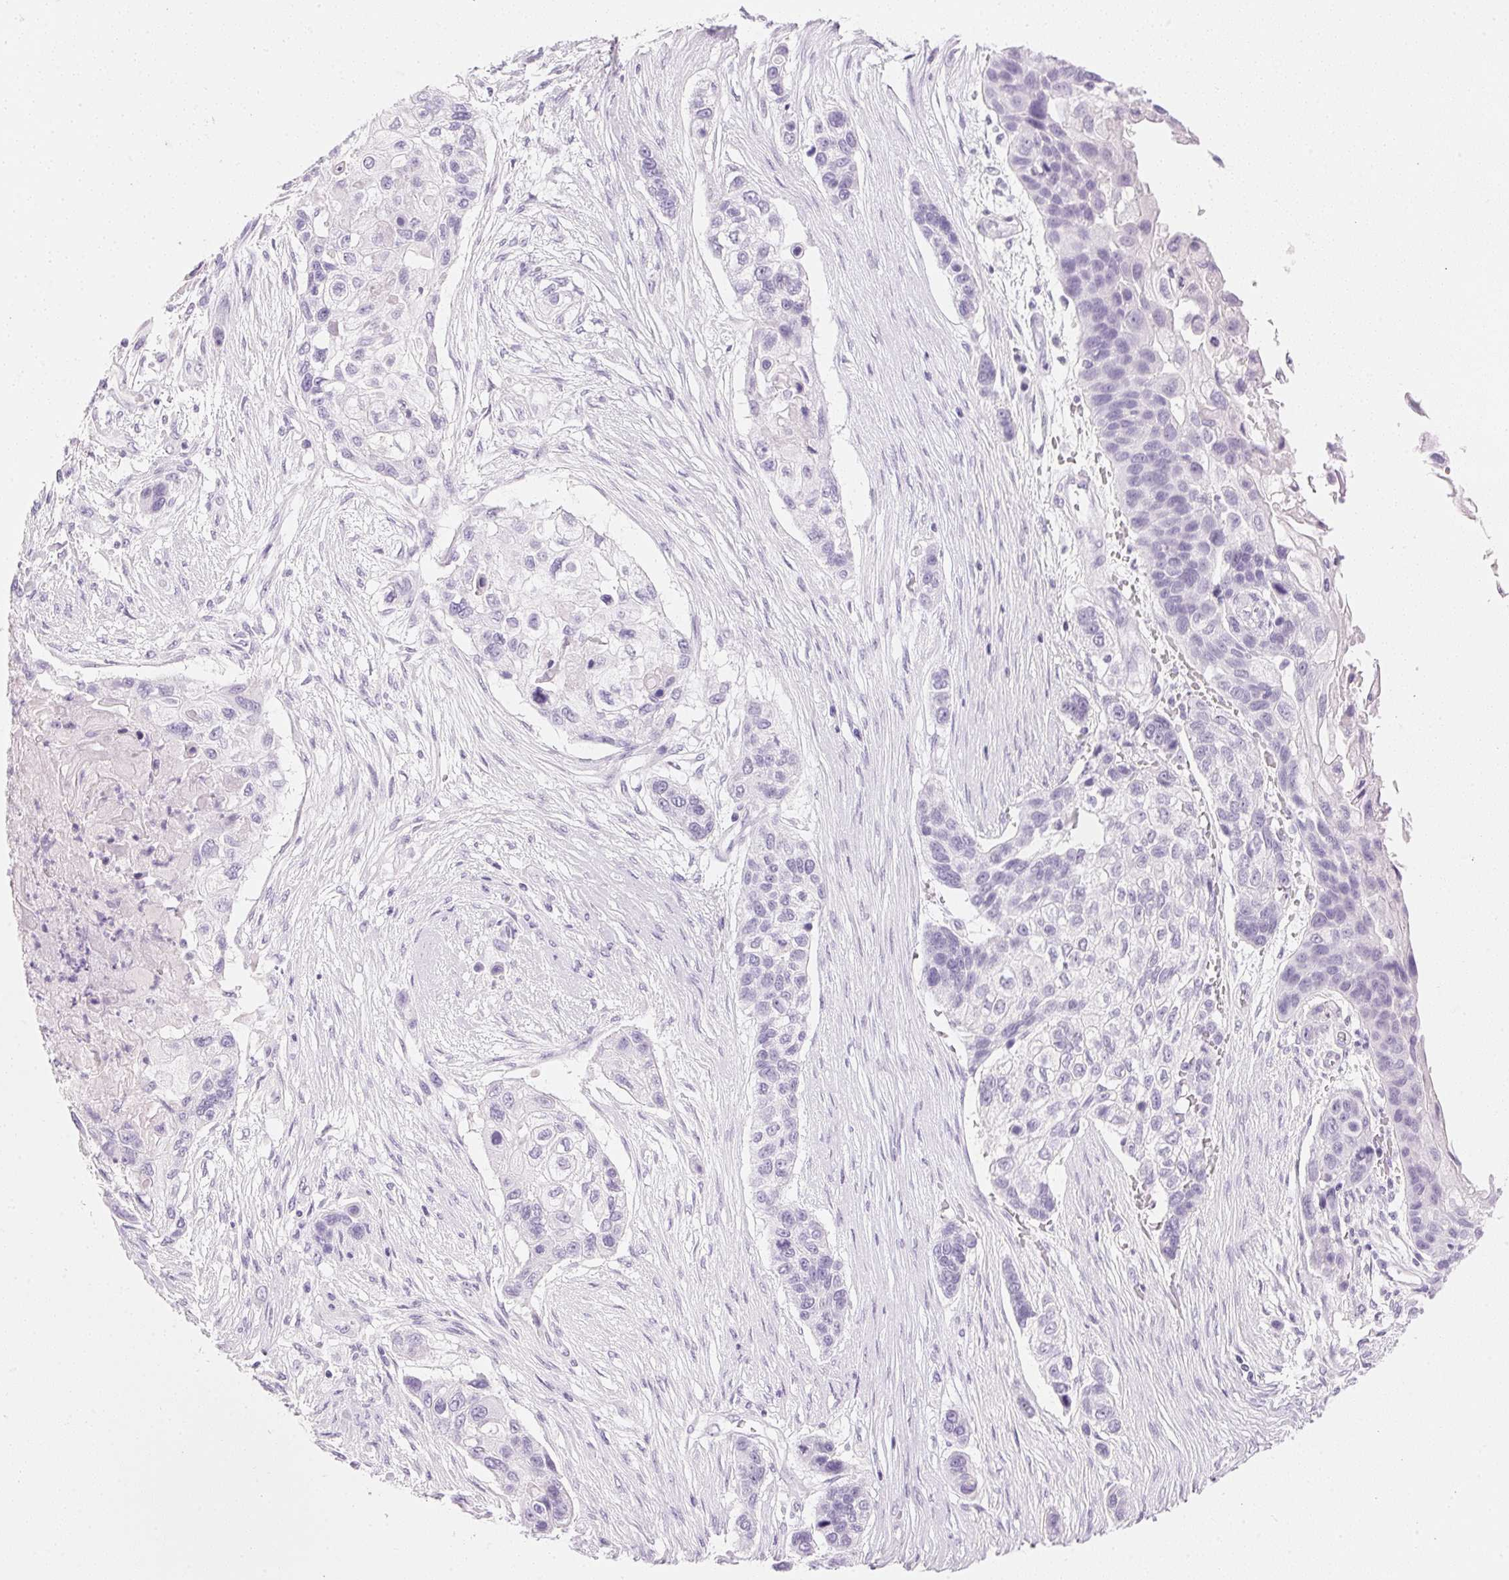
{"staining": {"intensity": "negative", "quantity": "none", "location": "none"}, "tissue": "lung cancer", "cell_type": "Tumor cells", "image_type": "cancer", "snomed": [{"axis": "morphology", "description": "Squamous cell carcinoma, NOS"}, {"axis": "topography", "description": "Lung"}], "caption": "Squamous cell carcinoma (lung) was stained to show a protein in brown. There is no significant staining in tumor cells.", "gene": "IGFBP1", "patient": {"sex": "male", "age": 69}}